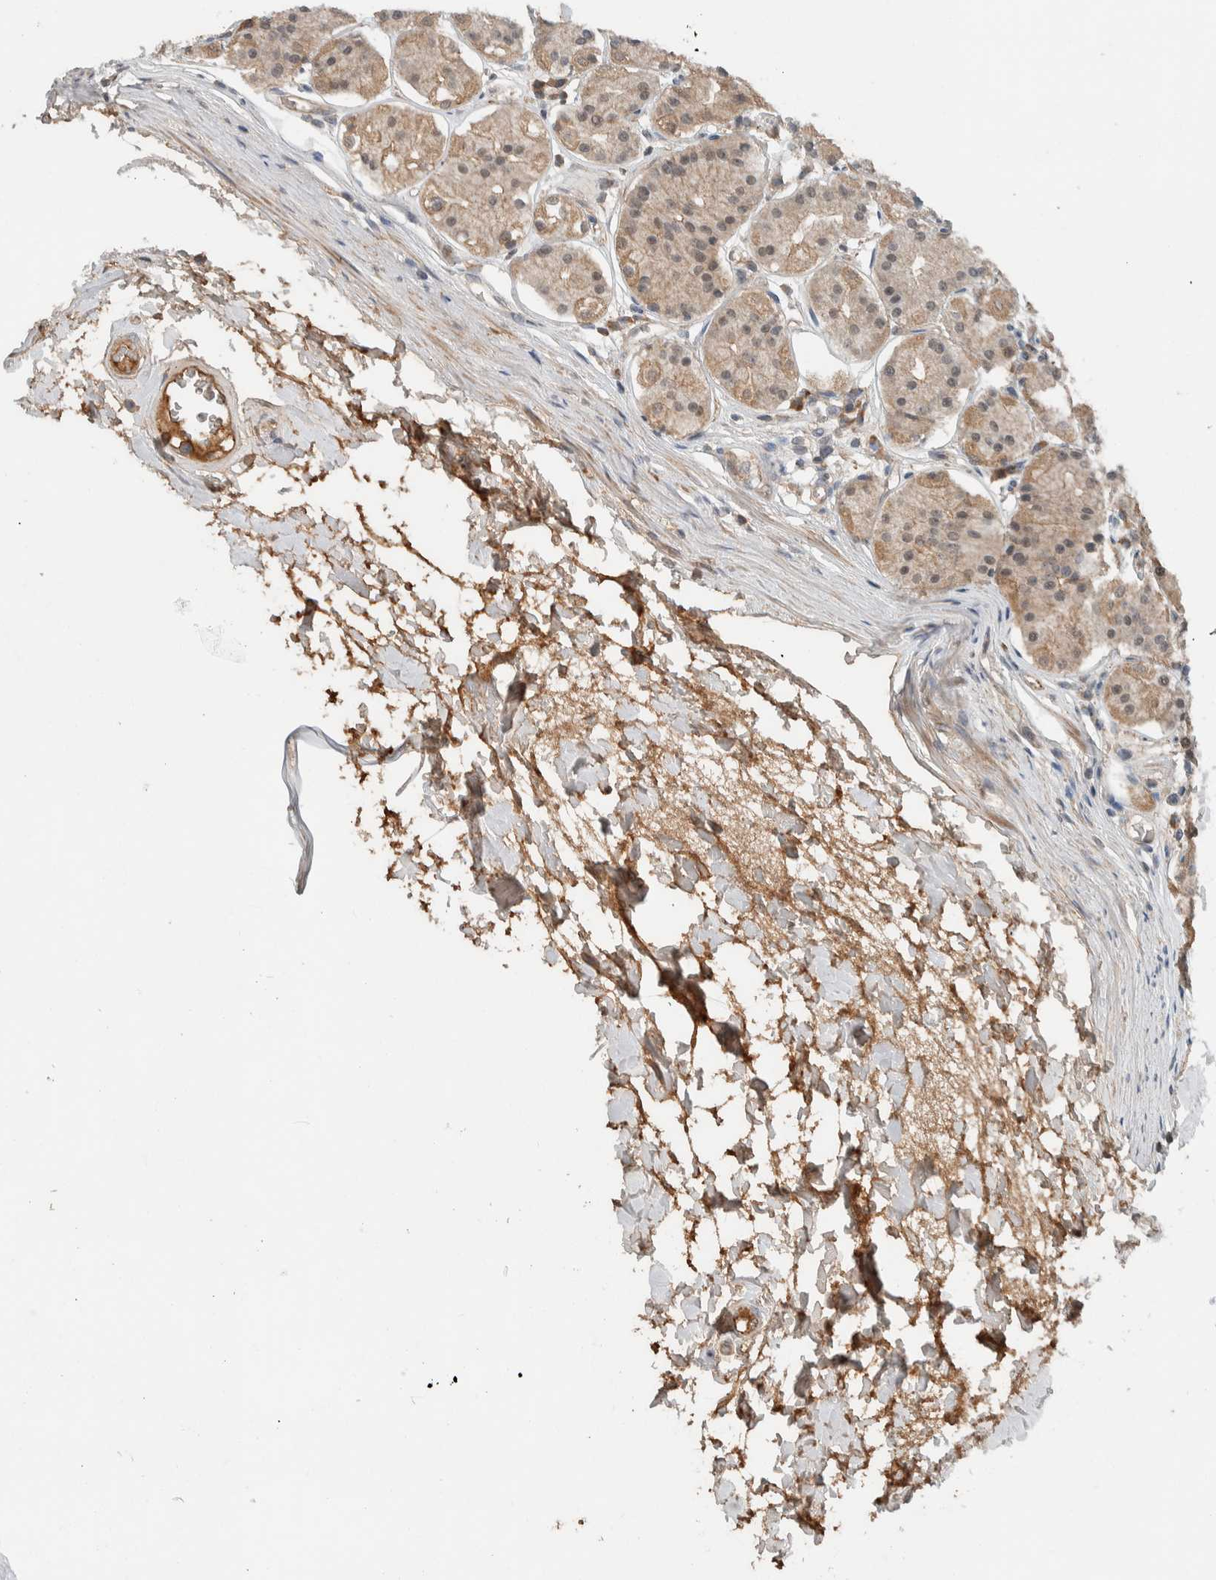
{"staining": {"intensity": "moderate", "quantity": "<25%", "location": "cytoplasmic/membranous"}, "tissue": "stomach", "cell_type": "Glandular cells", "image_type": "normal", "snomed": [{"axis": "morphology", "description": "Normal tissue, NOS"}, {"axis": "topography", "description": "Stomach"}, {"axis": "topography", "description": "Stomach, lower"}], "caption": "Brown immunohistochemical staining in benign human stomach exhibits moderate cytoplasmic/membranous expression in approximately <25% of glandular cells.", "gene": "ARMC7", "patient": {"sex": "female", "age": 56}}